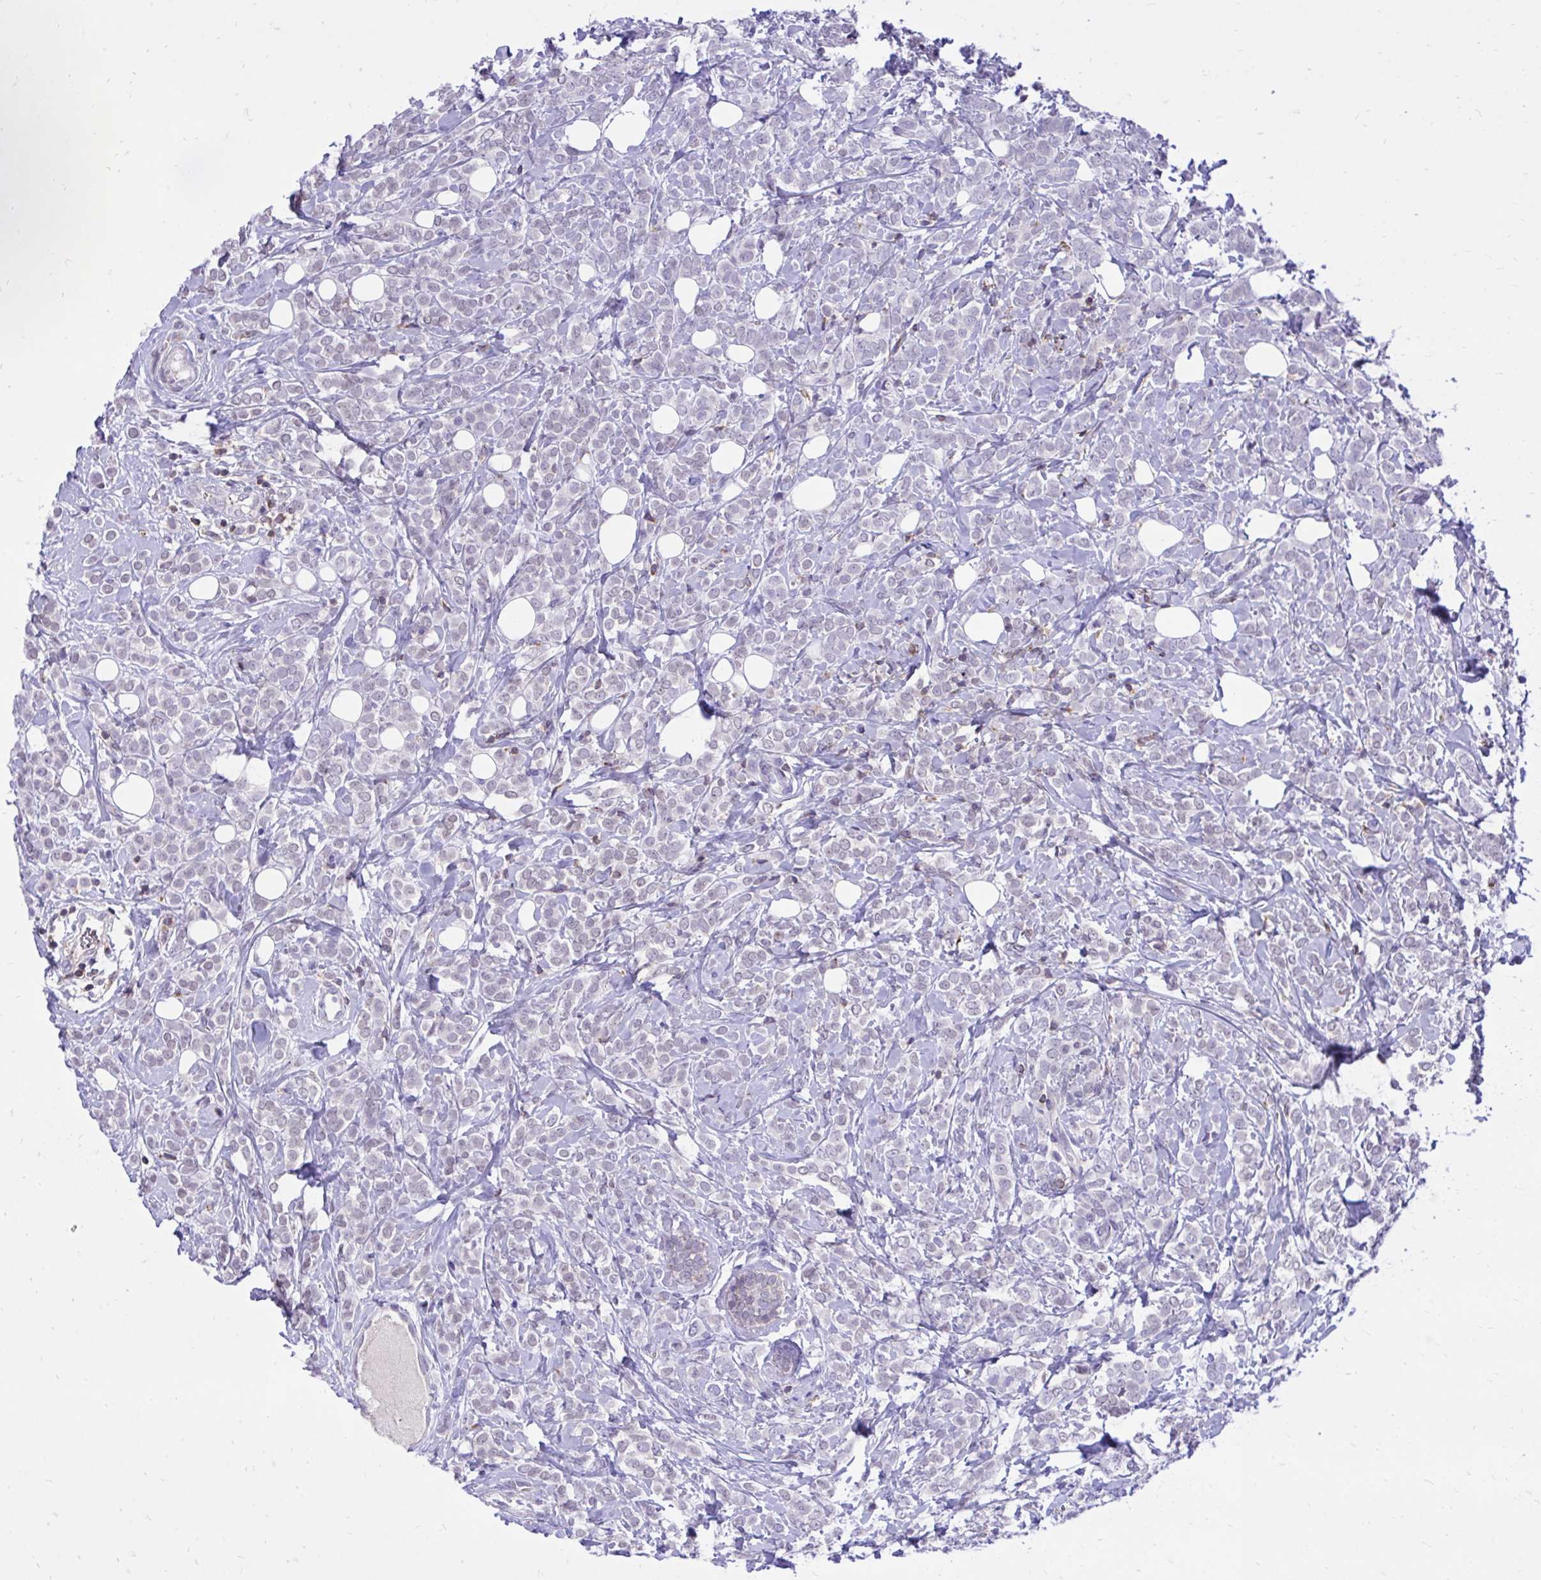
{"staining": {"intensity": "negative", "quantity": "none", "location": "none"}, "tissue": "breast cancer", "cell_type": "Tumor cells", "image_type": "cancer", "snomed": [{"axis": "morphology", "description": "Lobular carcinoma"}, {"axis": "topography", "description": "Breast"}], "caption": "This is a photomicrograph of IHC staining of breast cancer, which shows no positivity in tumor cells.", "gene": "CXCL8", "patient": {"sex": "female", "age": 49}}